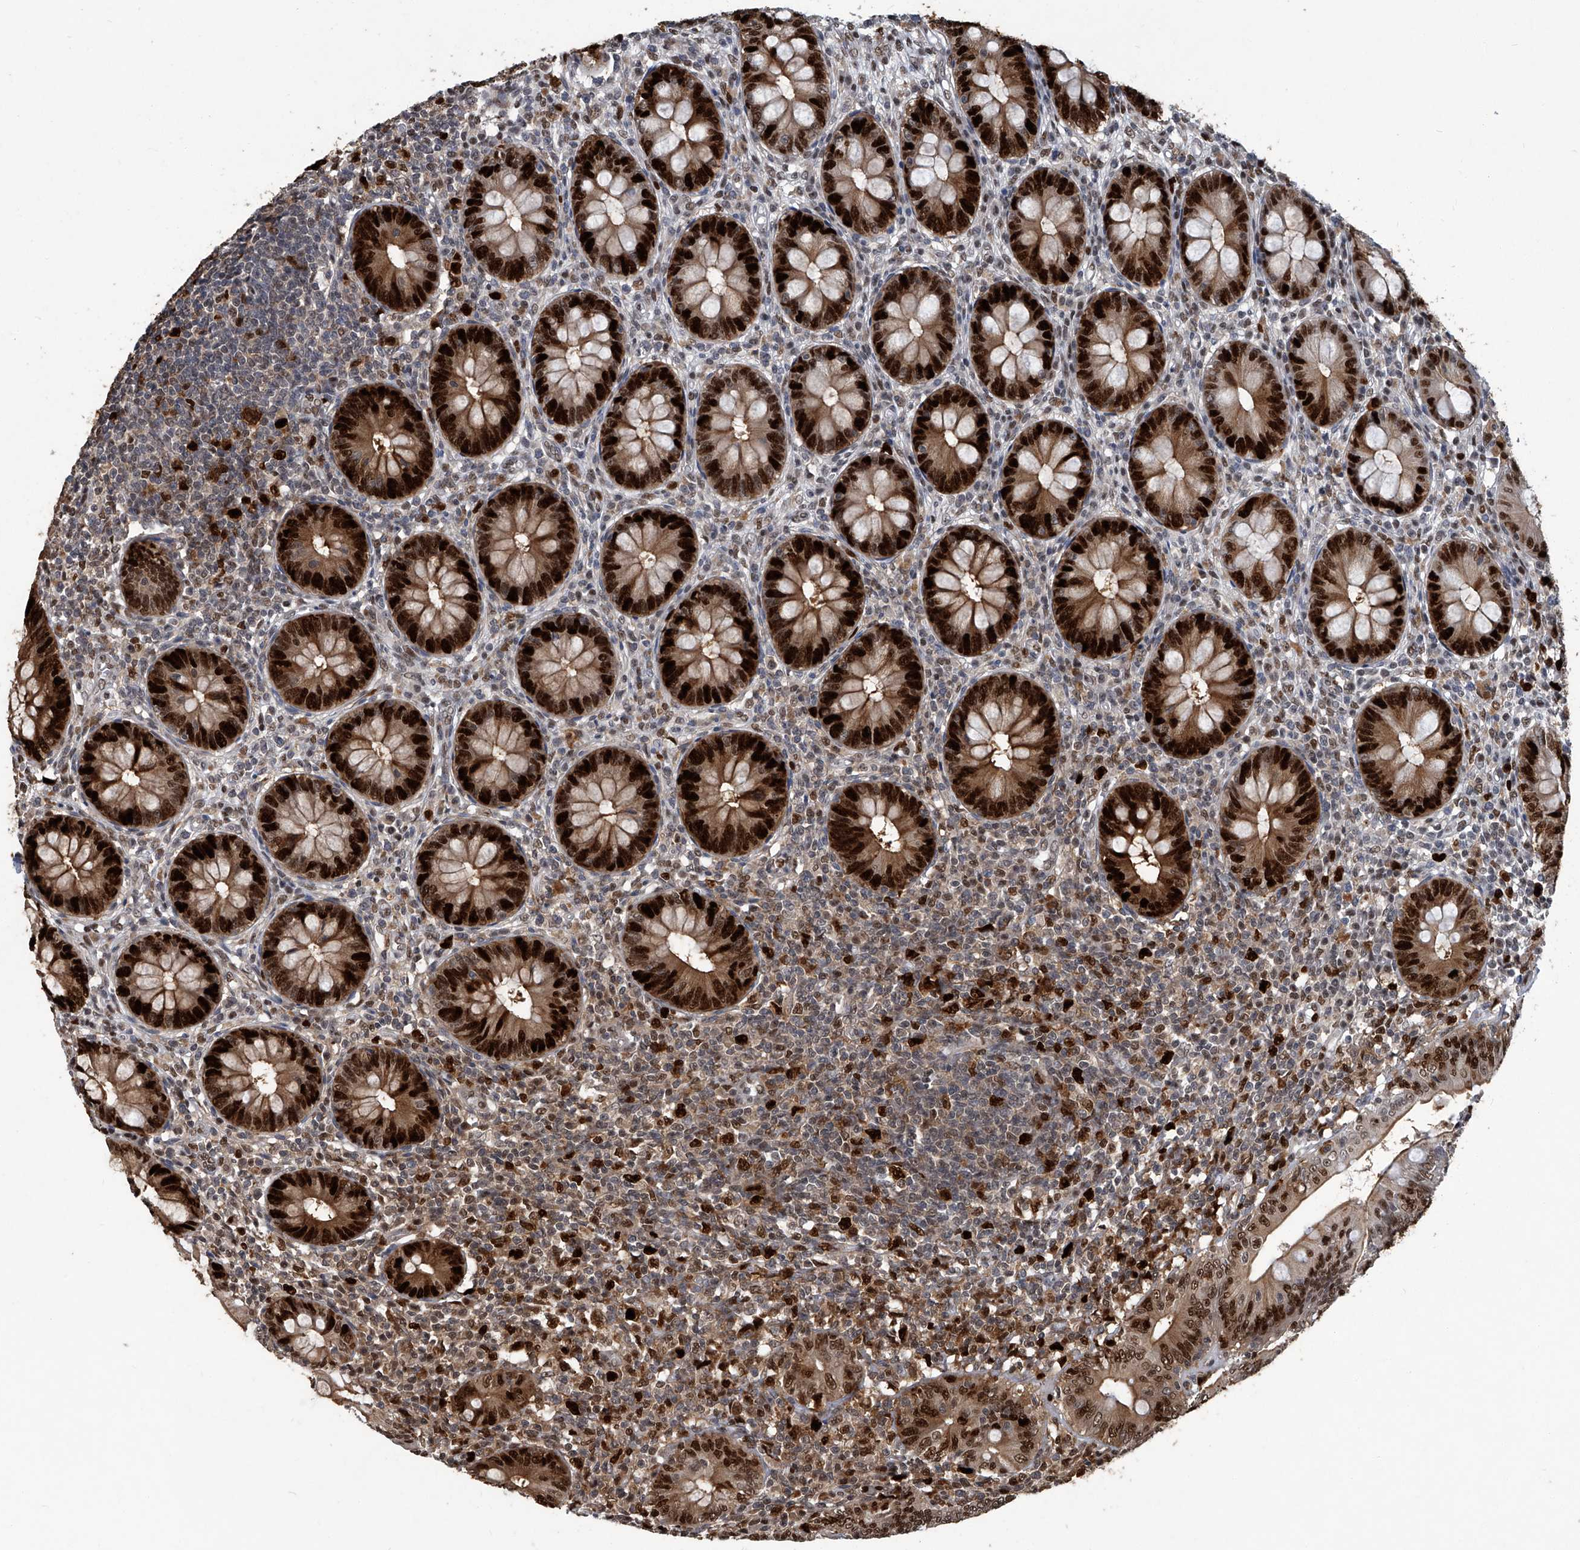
{"staining": {"intensity": "strong", "quantity": ">75%", "location": "cytoplasmic/membranous,nuclear"}, "tissue": "appendix", "cell_type": "Glandular cells", "image_type": "normal", "snomed": [{"axis": "morphology", "description": "Normal tissue, NOS"}, {"axis": "topography", "description": "Appendix"}], "caption": "Strong cytoplasmic/membranous,nuclear expression for a protein is appreciated in about >75% of glandular cells of unremarkable appendix using immunohistochemistry (IHC).", "gene": "PCNA", "patient": {"sex": "male", "age": 14}}